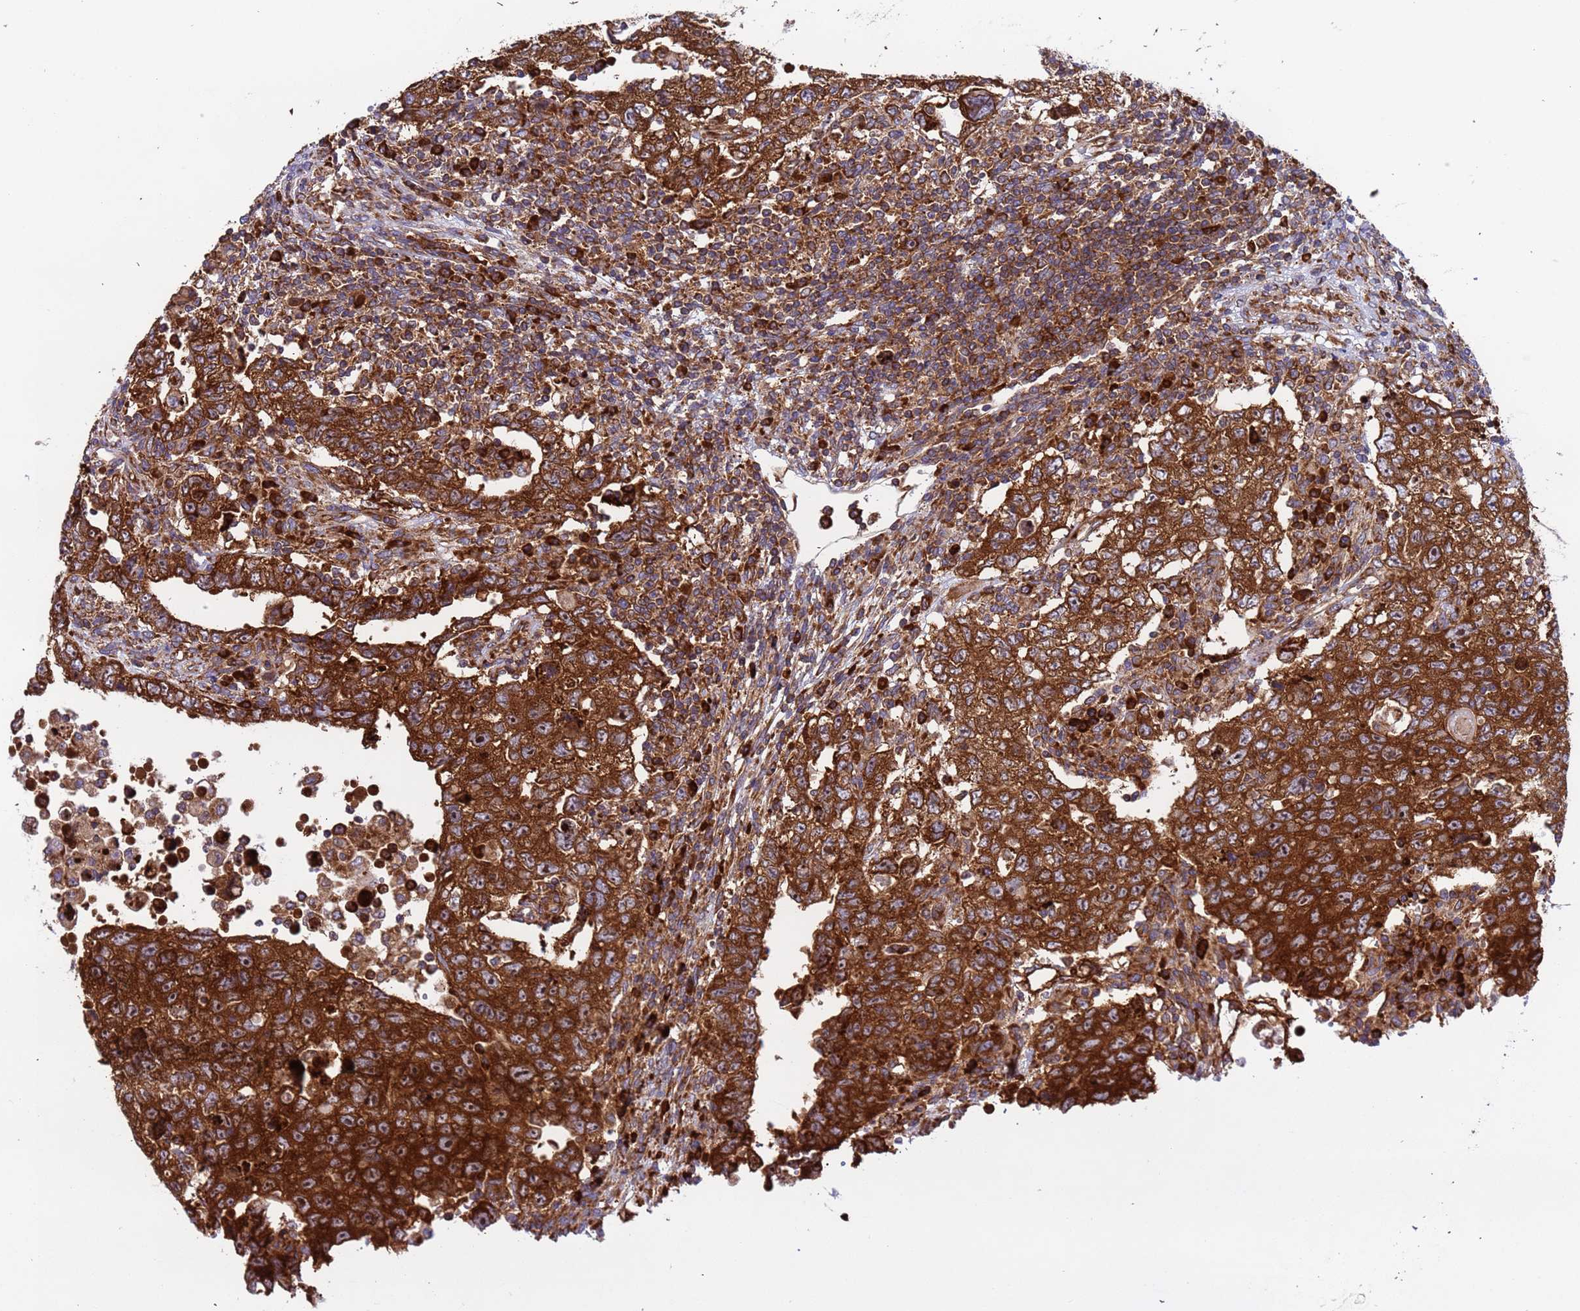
{"staining": {"intensity": "strong", "quantity": ">75%", "location": "cytoplasmic/membranous"}, "tissue": "testis cancer", "cell_type": "Tumor cells", "image_type": "cancer", "snomed": [{"axis": "morphology", "description": "Carcinoma, Embryonal, NOS"}, {"axis": "topography", "description": "Testis"}], "caption": "A brown stain labels strong cytoplasmic/membranous expression of a protein in testis cancer (embryonal carcinoma) tumor cells.", "gene": "RPL36", "patient": {"sex": "male", "age": 26}}